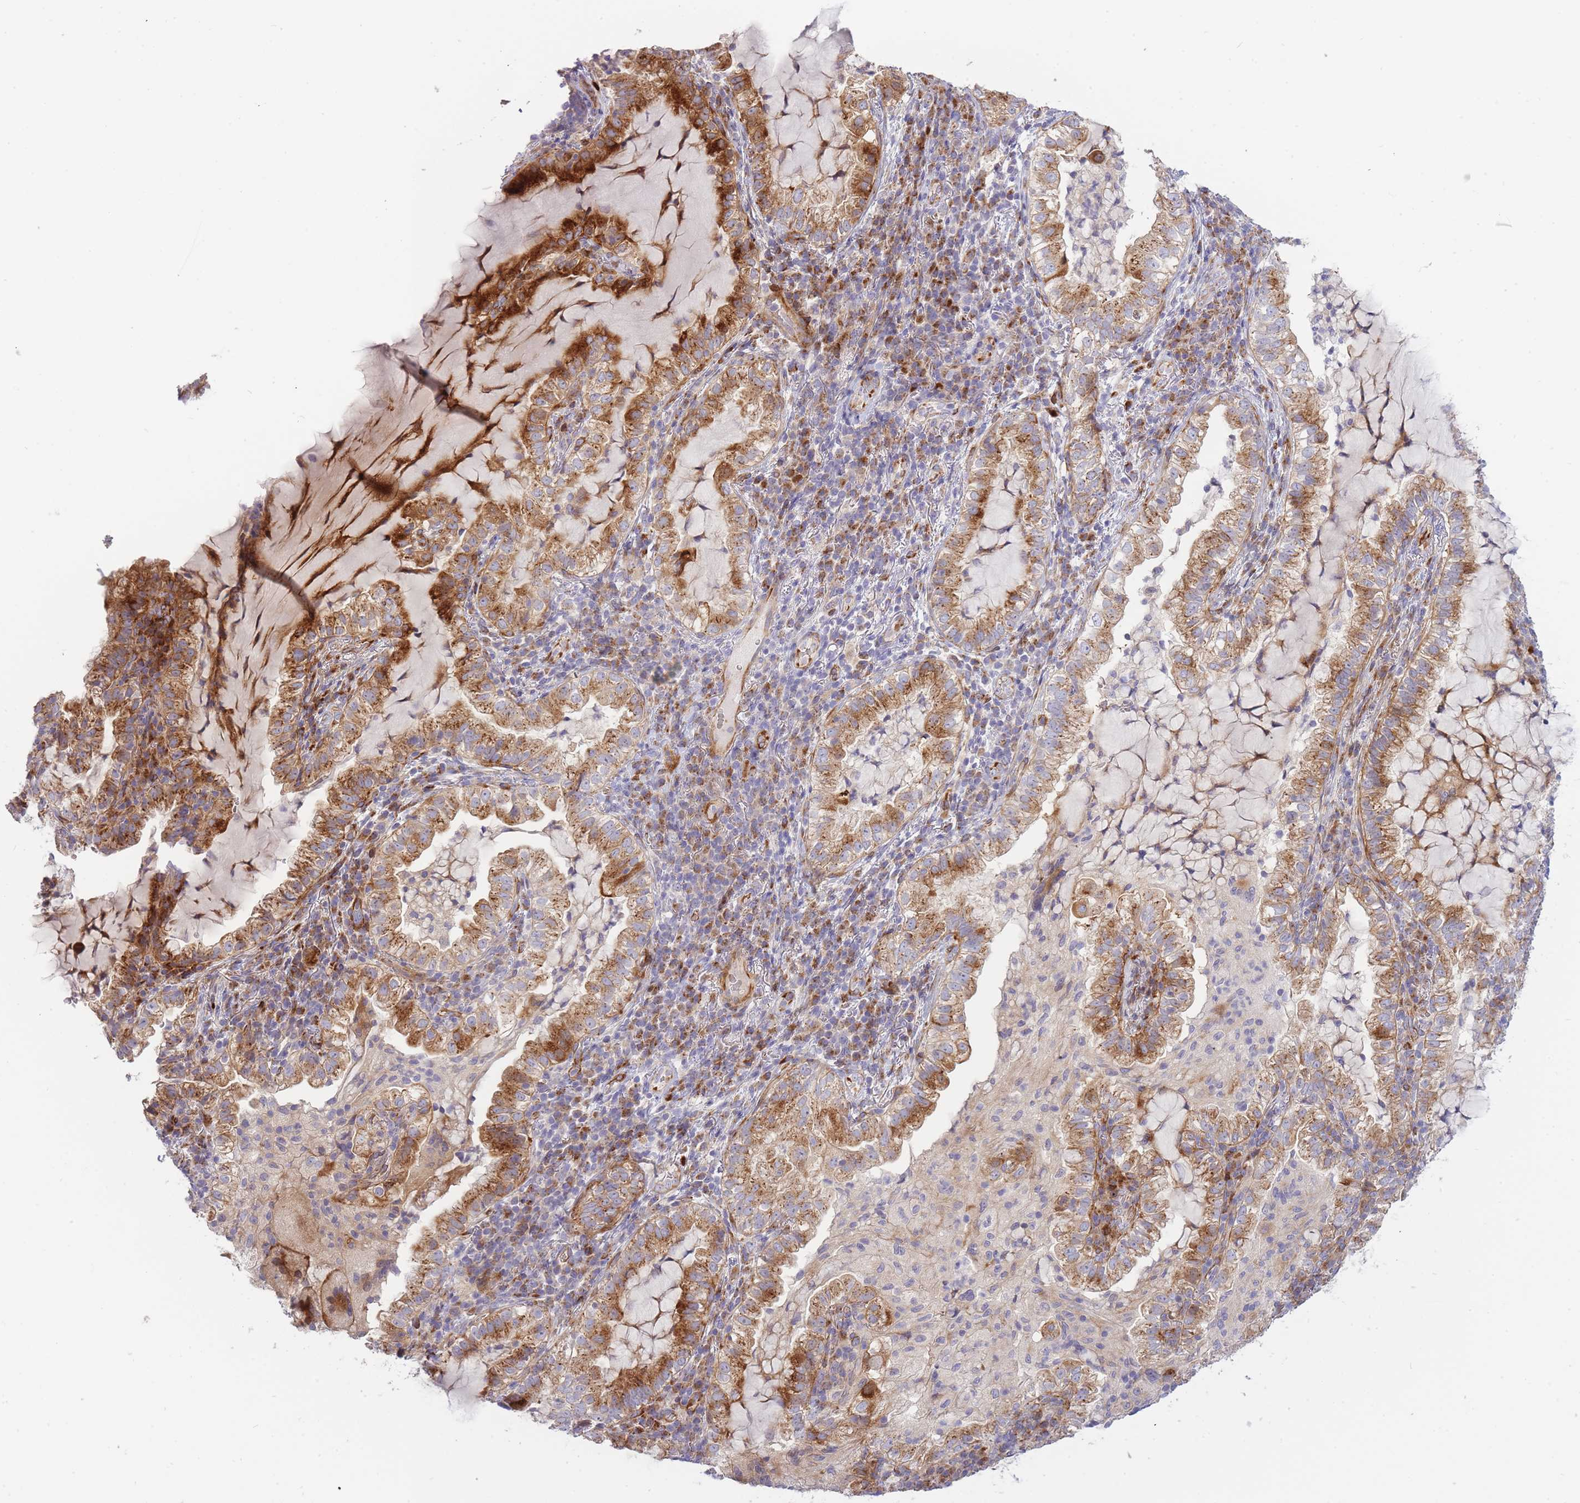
{"staining": {"intensity": "moderate", "quantity": ">75%", "location": "cytoplasmic/membranous"}, "tissue": "lung cancer", "cell_type": "Tumor cells", "image_type": "cancer", "snomed": [{"axis": "morphology", "description": "Adenocarcinoma, NOS"}, {"axis": "topography", "description": "Lung"}], "caption": "Lung cancer tissue shows moderate cytoplasmic/membranous staining in about >75% of tumor cells", "gene": "ATP5MC2", "patient": {"sex": "female", "age": 73}}